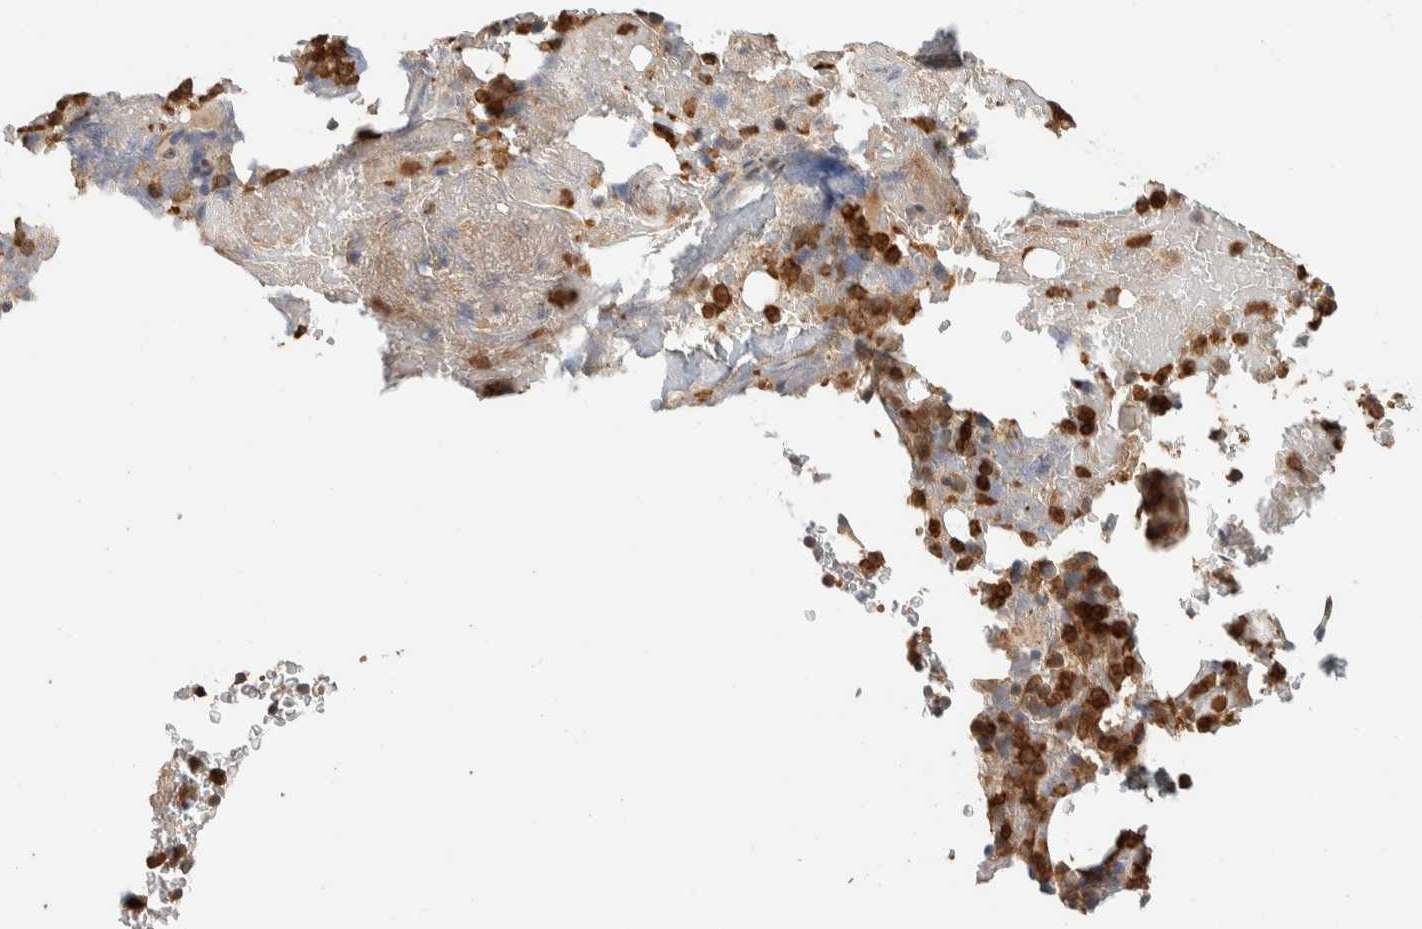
{"staining": {"intensity": "moderate", "quantity": ">75%", "location": "cytoplasmic/membranous"}, "tissue": "bone marrow", "cell_type": "Hematopoietic cells", "image_type": "normal", "snomed": [{"axis": "morphology", "description": "Normal tissue, NOS"}, {"axis": "topography", "description": "Bone marrow"}], "caption": "Brown immunohistochemical staining in benign human bone marrow shows moderate cytoplasmic/membranous staining in approximately >75% of hematopoietic cells.", "gene": "ADSS2", "patient": {"sex": "female", "age": 66}}